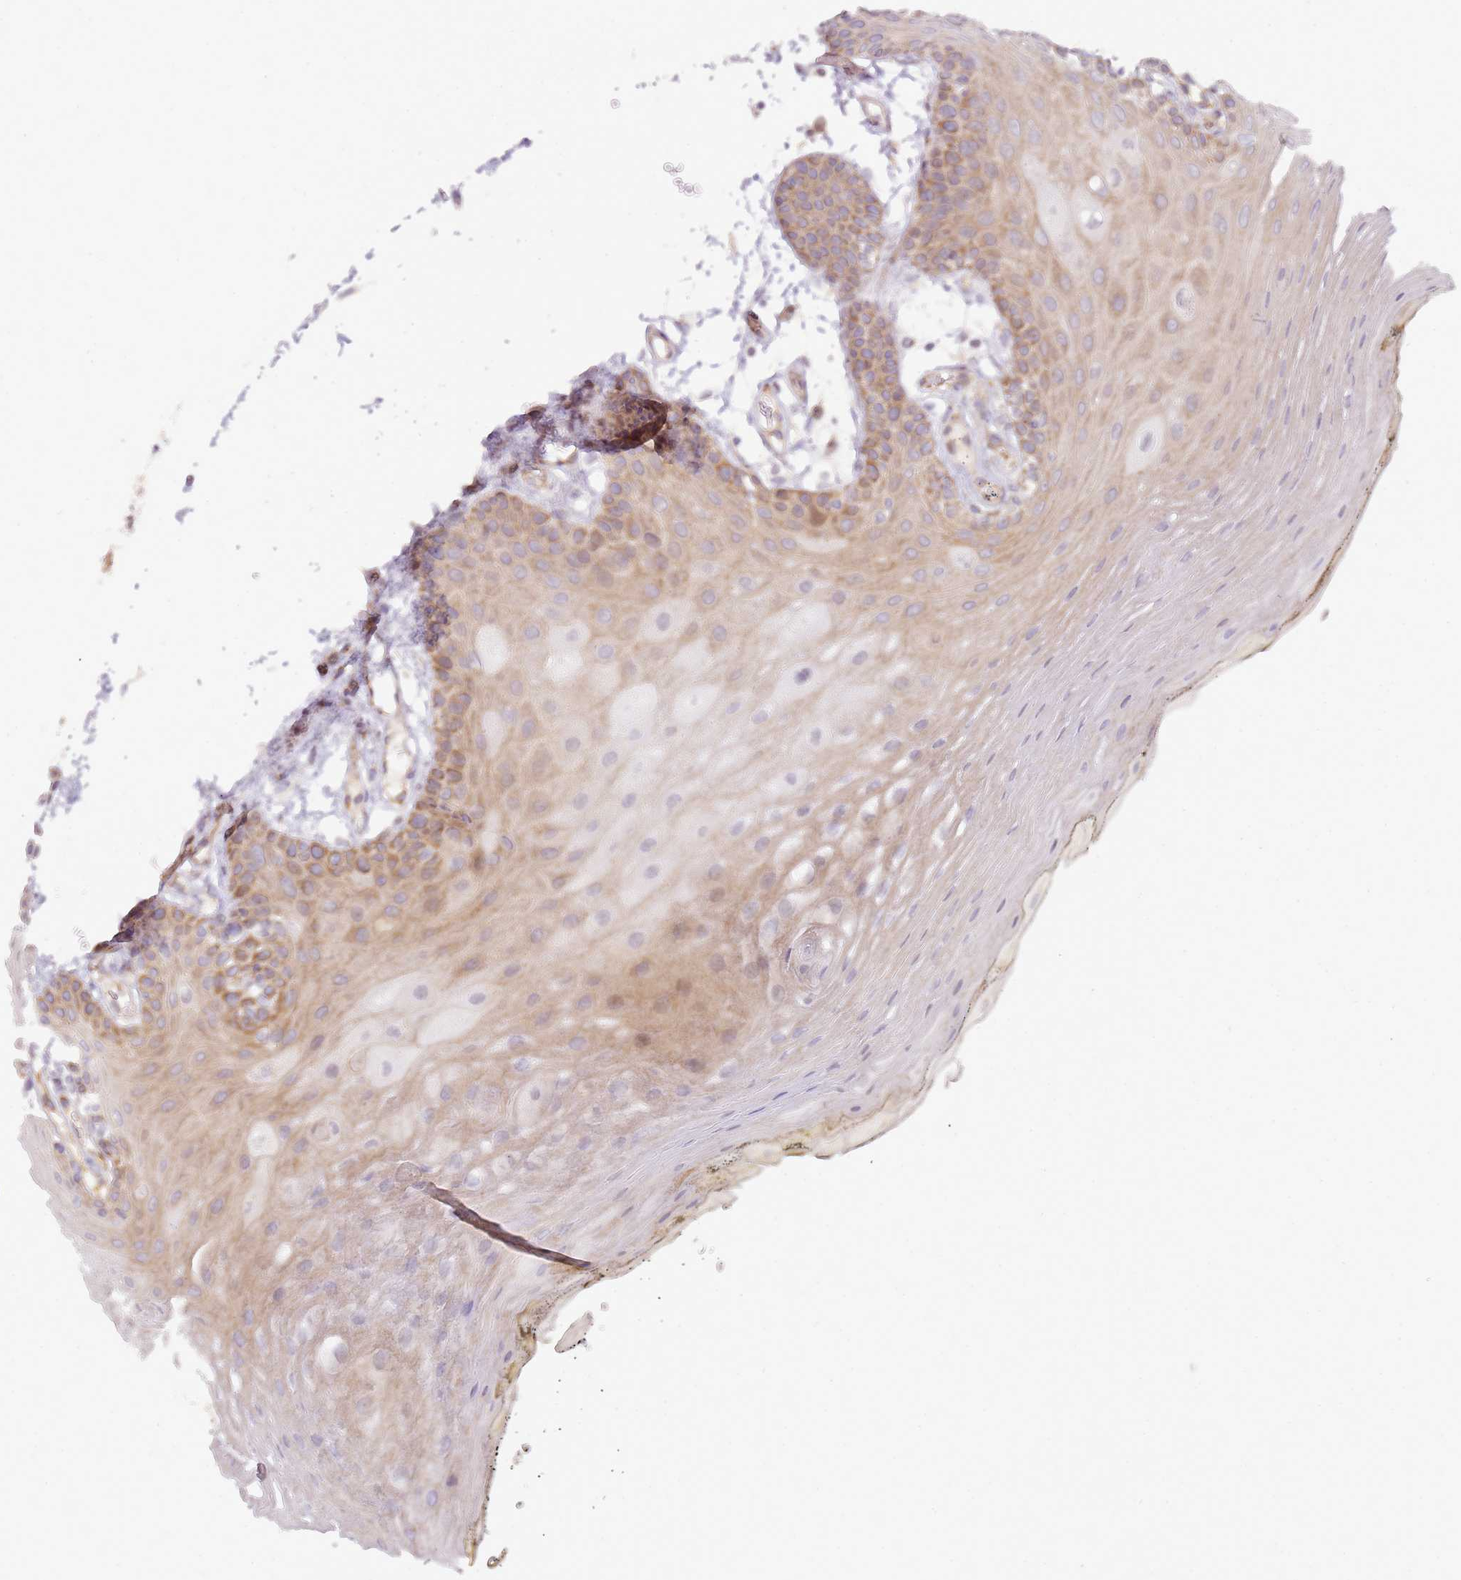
{"staining": {"intensity": "moderate", "quantity": "25%-75%", "location": "cytoplasmic/membranous"}, "tissue": "oral mucosa", "cell_type": "Squamous epithelial cells", "image_type": "normal", "snomed": [{"axis": "morphology", "description": "Normal tissue, NOS"}, {"axis": "topography", "description": "Oral tissue"}, {"axis": "topography", "description": "Tounge, NOS"}], "caption": "A medium amount of moderate cytoplasmic/membranous positivity is seen in approximately 25%-75% of squamous epithelial cells in benign oral mucosa. The protein is shown in brown color, while the nuclei are stained blue.", "gene": "GRAP", "patient": {"sex": "female", "age": 81}}